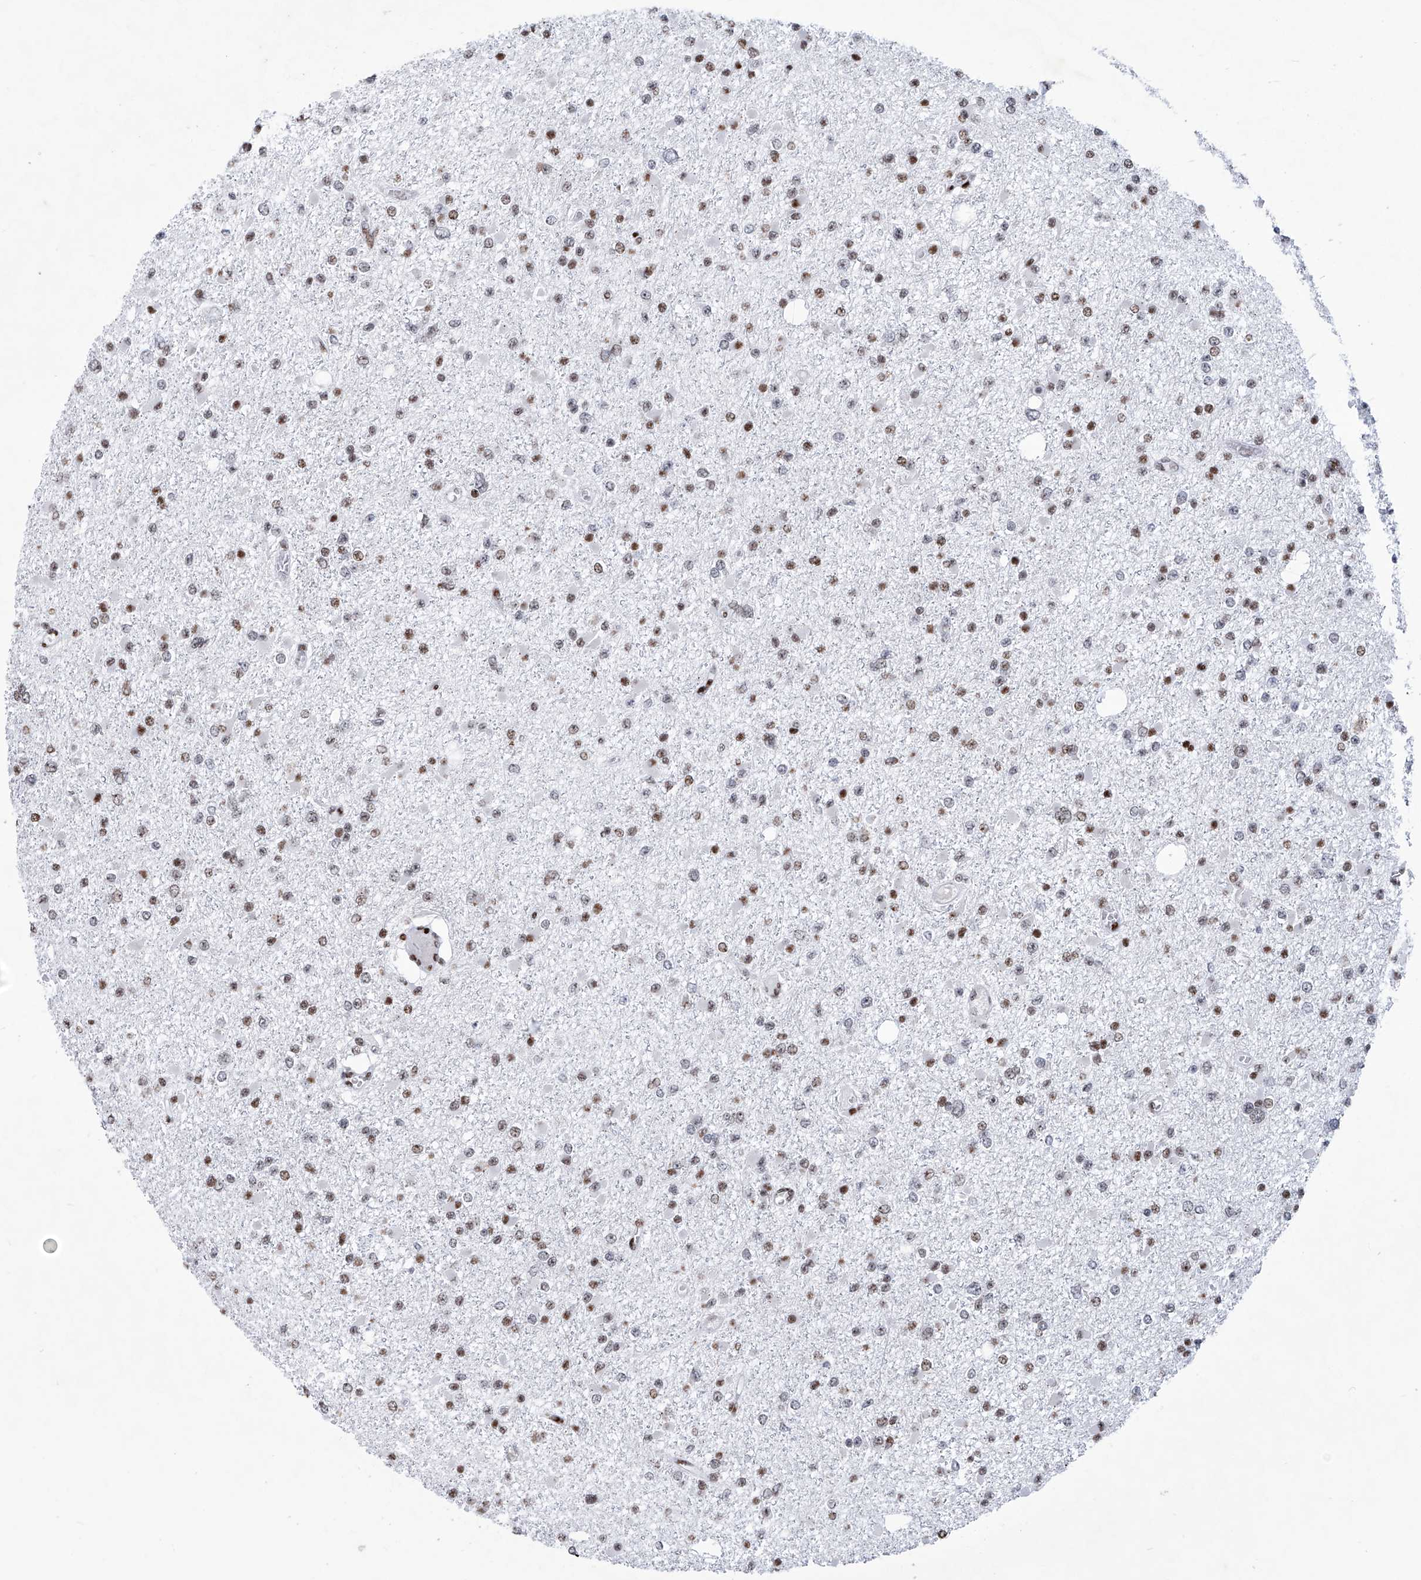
{"staining": {"intensity": "moderate", "quantity": "25%-75%", "location": "nuclear"}, "tissue": "glioma", "cell_type": "Tumor cells", "image_type": "cancer", "snomed": [{"axis": "morphology", "description": "Glioma, malignant, Low grade"}, {"axis": "topography", "description": "Brain"}], "caption": "DAB immunohistochemical staining of glioma displays moderate nuclear protein positivity in approximately 25%-75% of tumor cells.", "gene": "HEY2", "patient": {"sex": "female", "age": 22}}